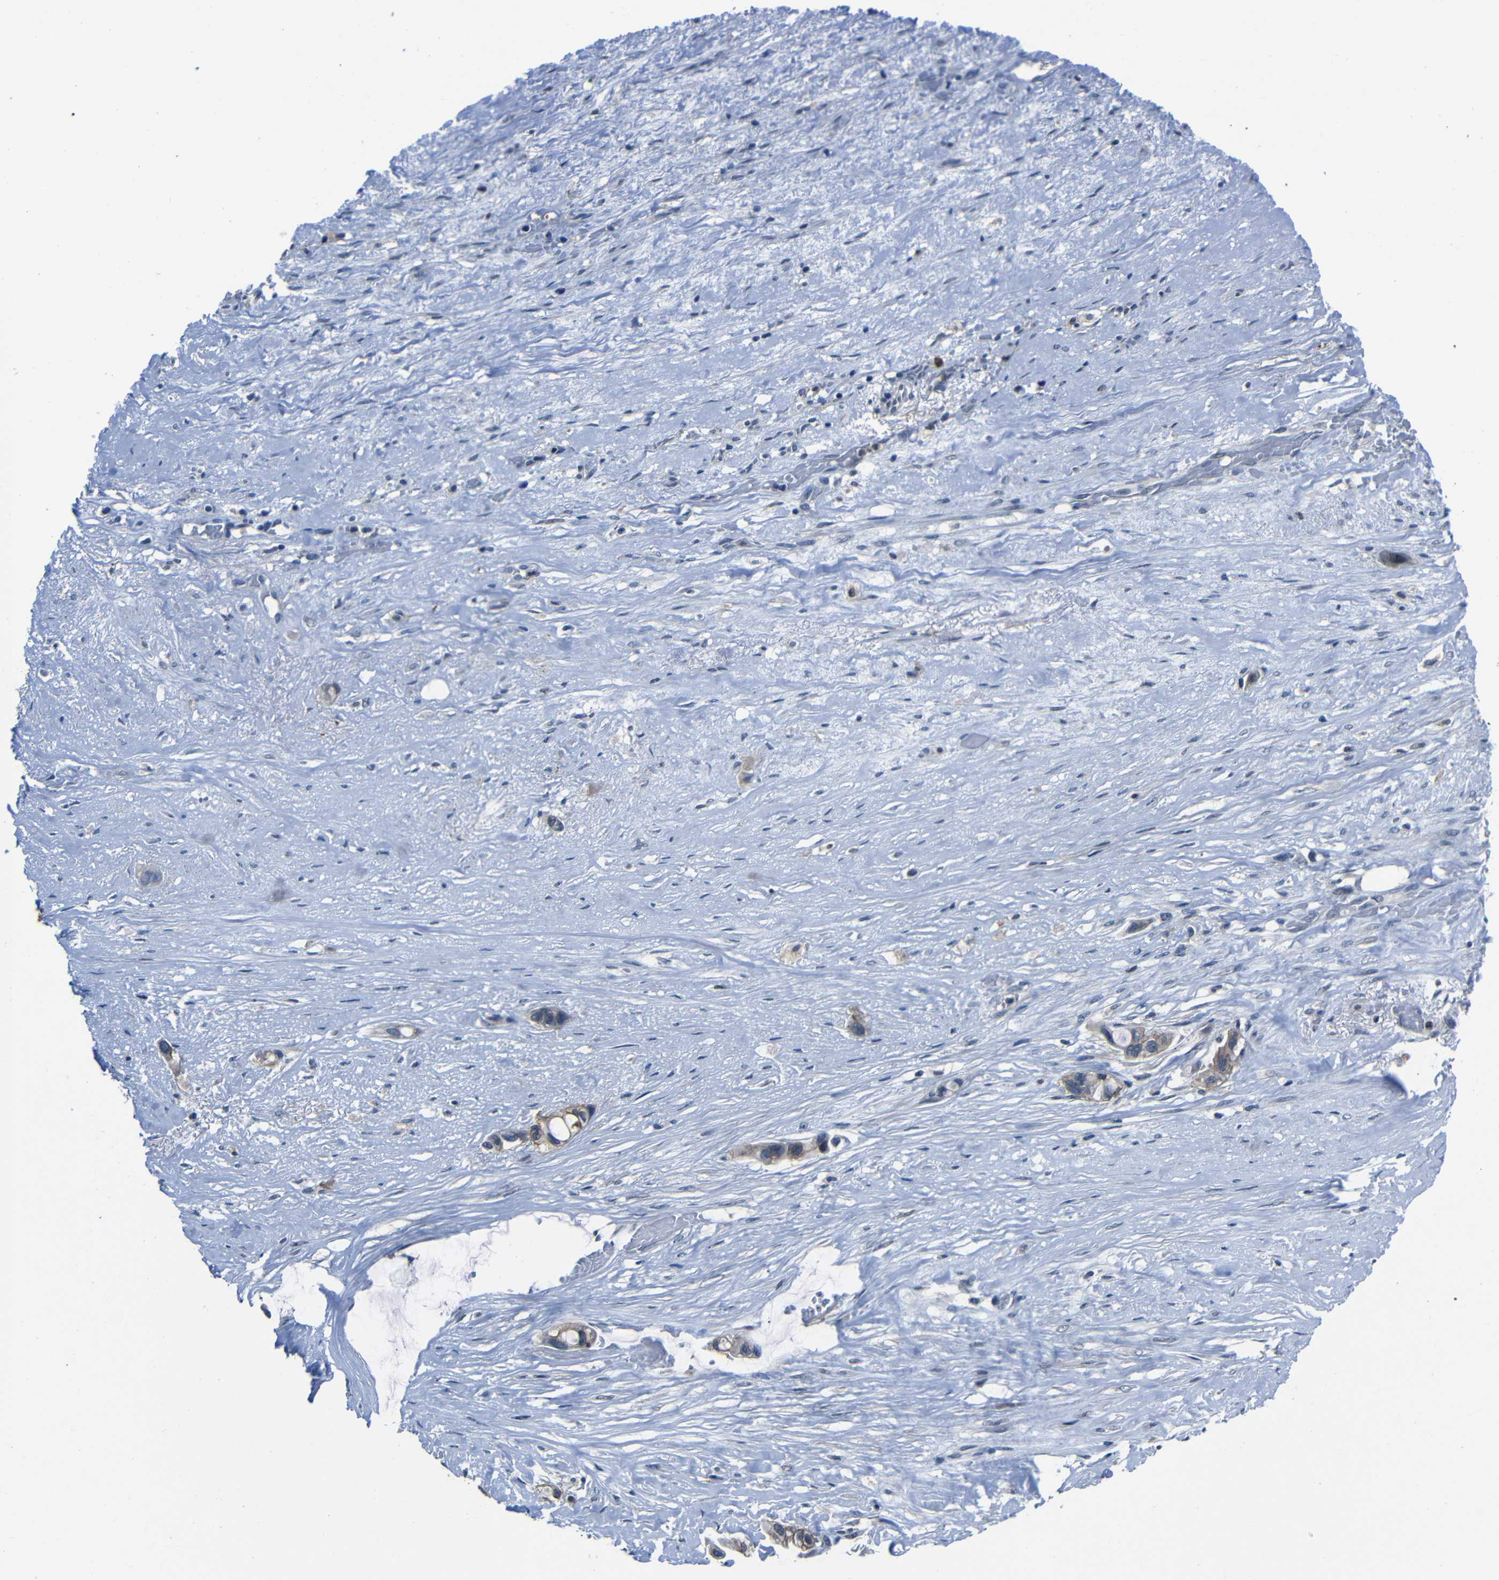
{"staining": {"intensity": "moderate", "quantity": "25%-75%", "location": "cytoplasmic/membranous"}, "tissue": "liver cancer", "cell_type": "Tumor cells", "image_type": "cancer", "snomed": [{"axis": "morphology", "description": "Cholangiocarcinoma"}, {"axis": "topography", "description": "Liver"}], "caption": "A micrograph of liver cancer stained for a protein reveals moderate cytoplasmic/membranous brown staining in tumor cells. Immunohistochemistry (ihc) stains the protein of interest in brown and the nuclei are stained blue.", "gene": "SEMA4B", "patient": {"sex": "female", "age": 65}}